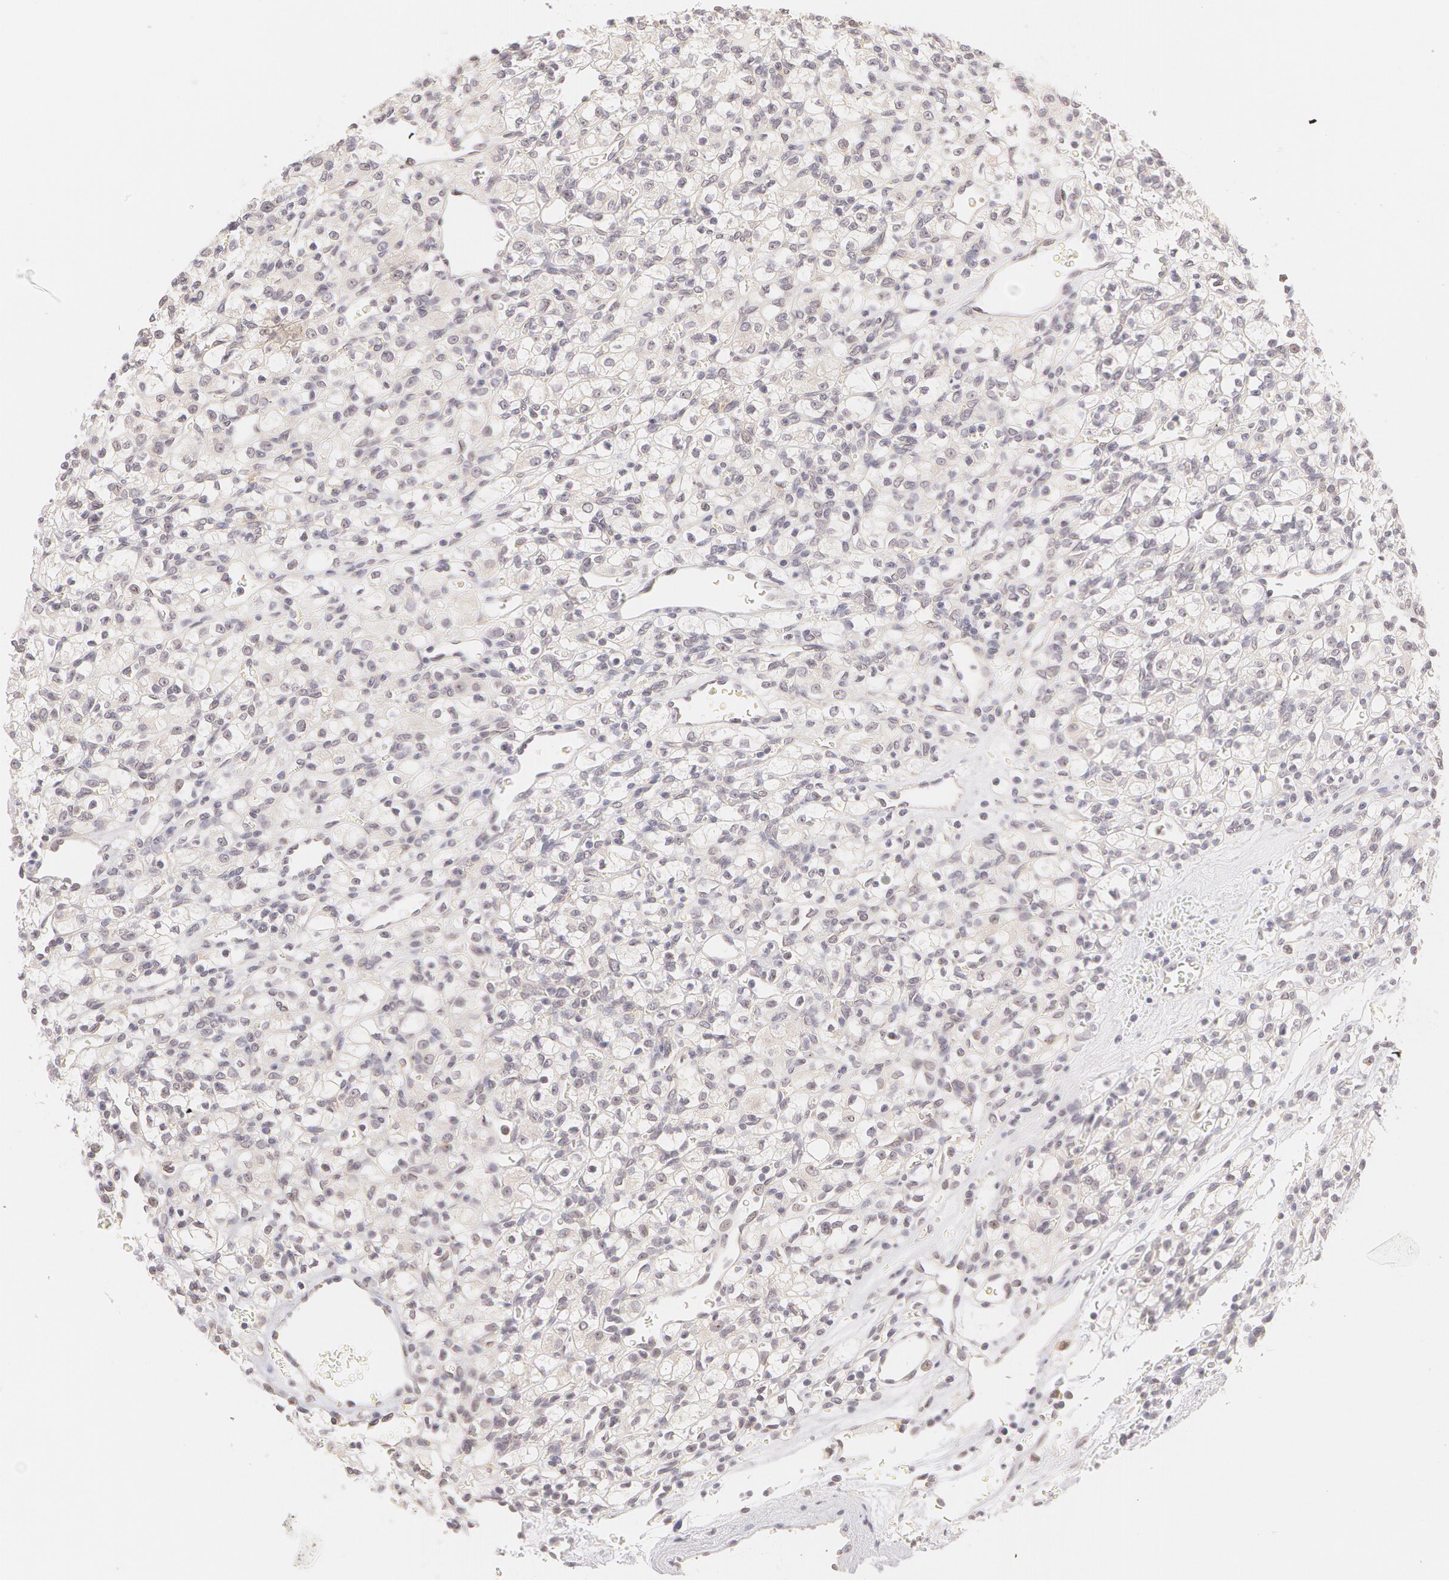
{"staining": {"intensity": "negative", "quantity": "none", "location": "none"}, "tissue": "renal cancer", "cell_type": "Tumor cells", "image_type": "cancer", "snomed": [{"axis": "morphology", "description": "Adenocarcinoma, NOS"}, {"axis": "topography", "description": "Kidney"}], "caption": "DAB (3,3'-diaminobenzidine) immunohistochemical staining of renal adenocarcinoma shows no significant expression in tumor cells.", "gene": "ZNF597", "patient": {"sex": "female", "age": 62}}